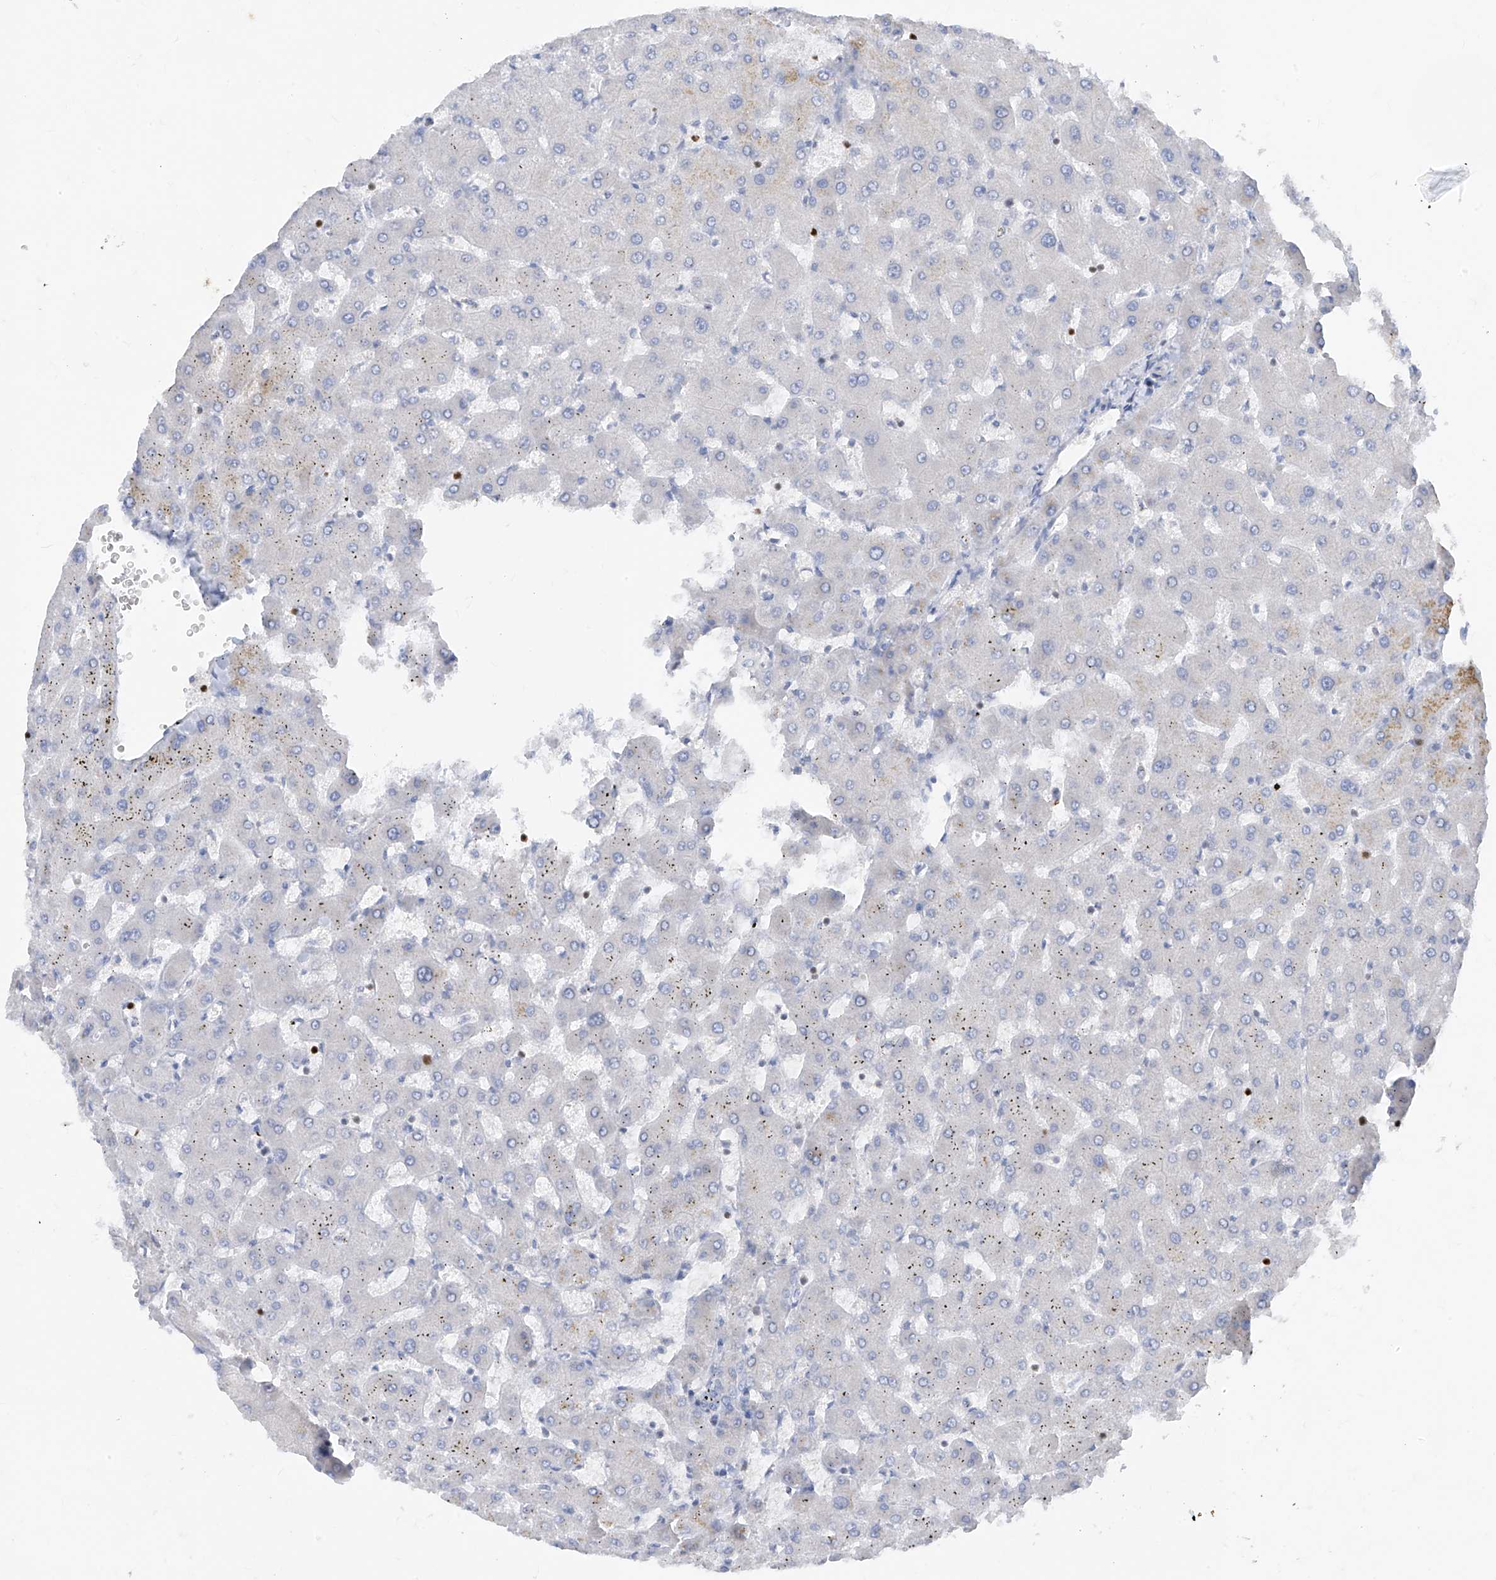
{"staining": {"intensity": "negative", "quantity": "none", "location": "none"}, "tissue": "liver", "cell_type": "Cholangiocytes", "image_type": "normal", "snomed": [{"axis": "morphology", "description": "Normal tissue, NOS"}, {"axis": "topography", "description": "Liver"}], "caption": "Immunohistochemistry of normal liver shows no expression in cholangiocytes.", "gene": "TBX21", "patient": {"sex": "female", "age": 63}}